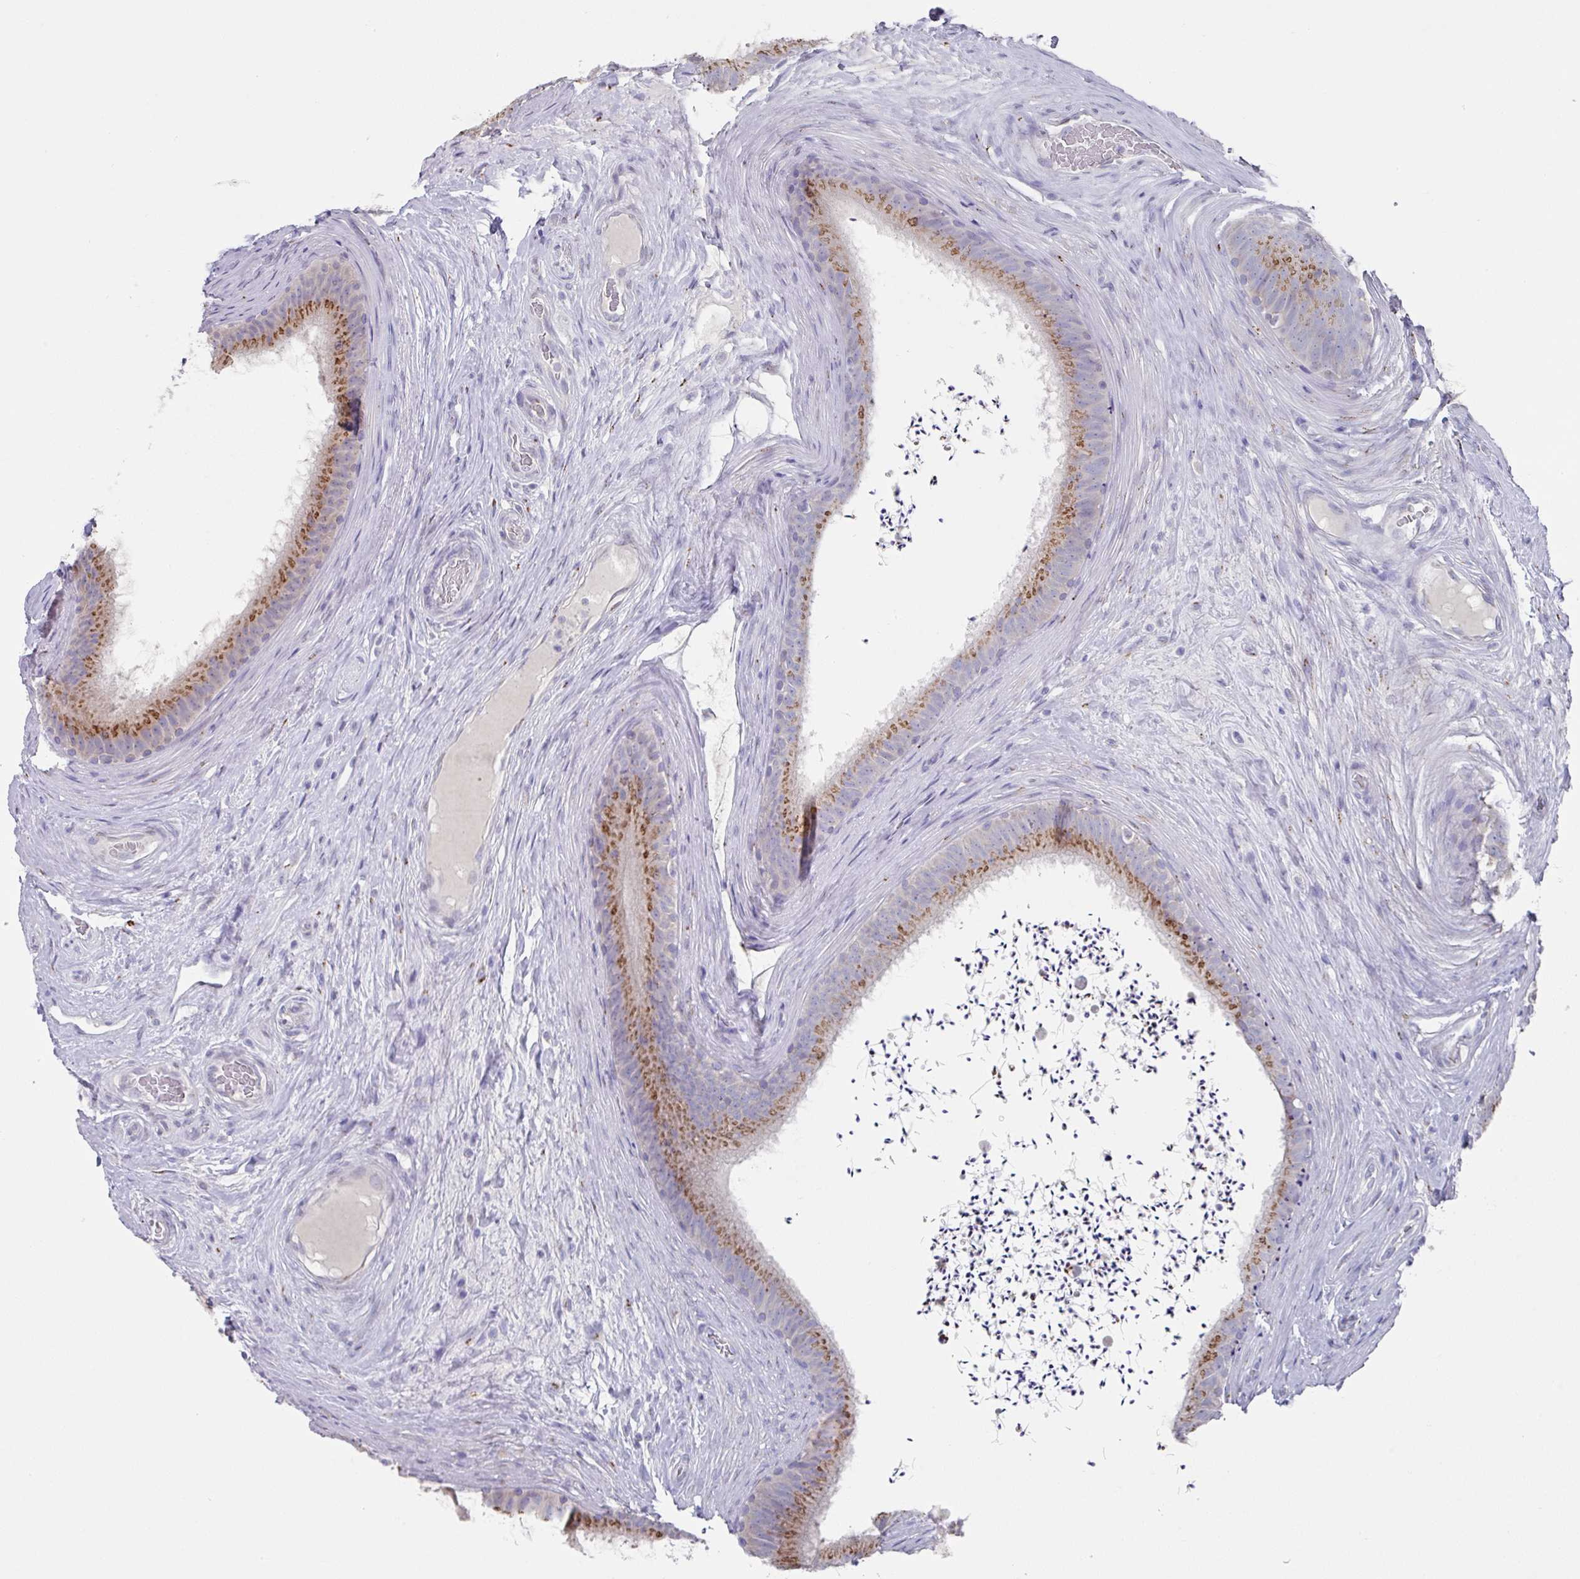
{"staining": {"intensity": "moderate", "quantity": ">75%", "location": "cytoplasmic/membranous"}, "tissue": "epididymis", "cell_type": "Glandular cells", "image_type": "normal", "snomed": [{"axis": "morphology", "description": "Normal tissue, NOS"}, {"axis": "topography", "description": "Testis"}, {"axis": "topography", "description": "Epididymis"}], "caption": "IHC (DAB) staining of unremarkable epididymis shows moderate cytoplasmic/membranous protein expression in approximately >75% of glandular cells.", "gene": "VKORC1L1", "patient": {"sex": "male", "age": 41}}